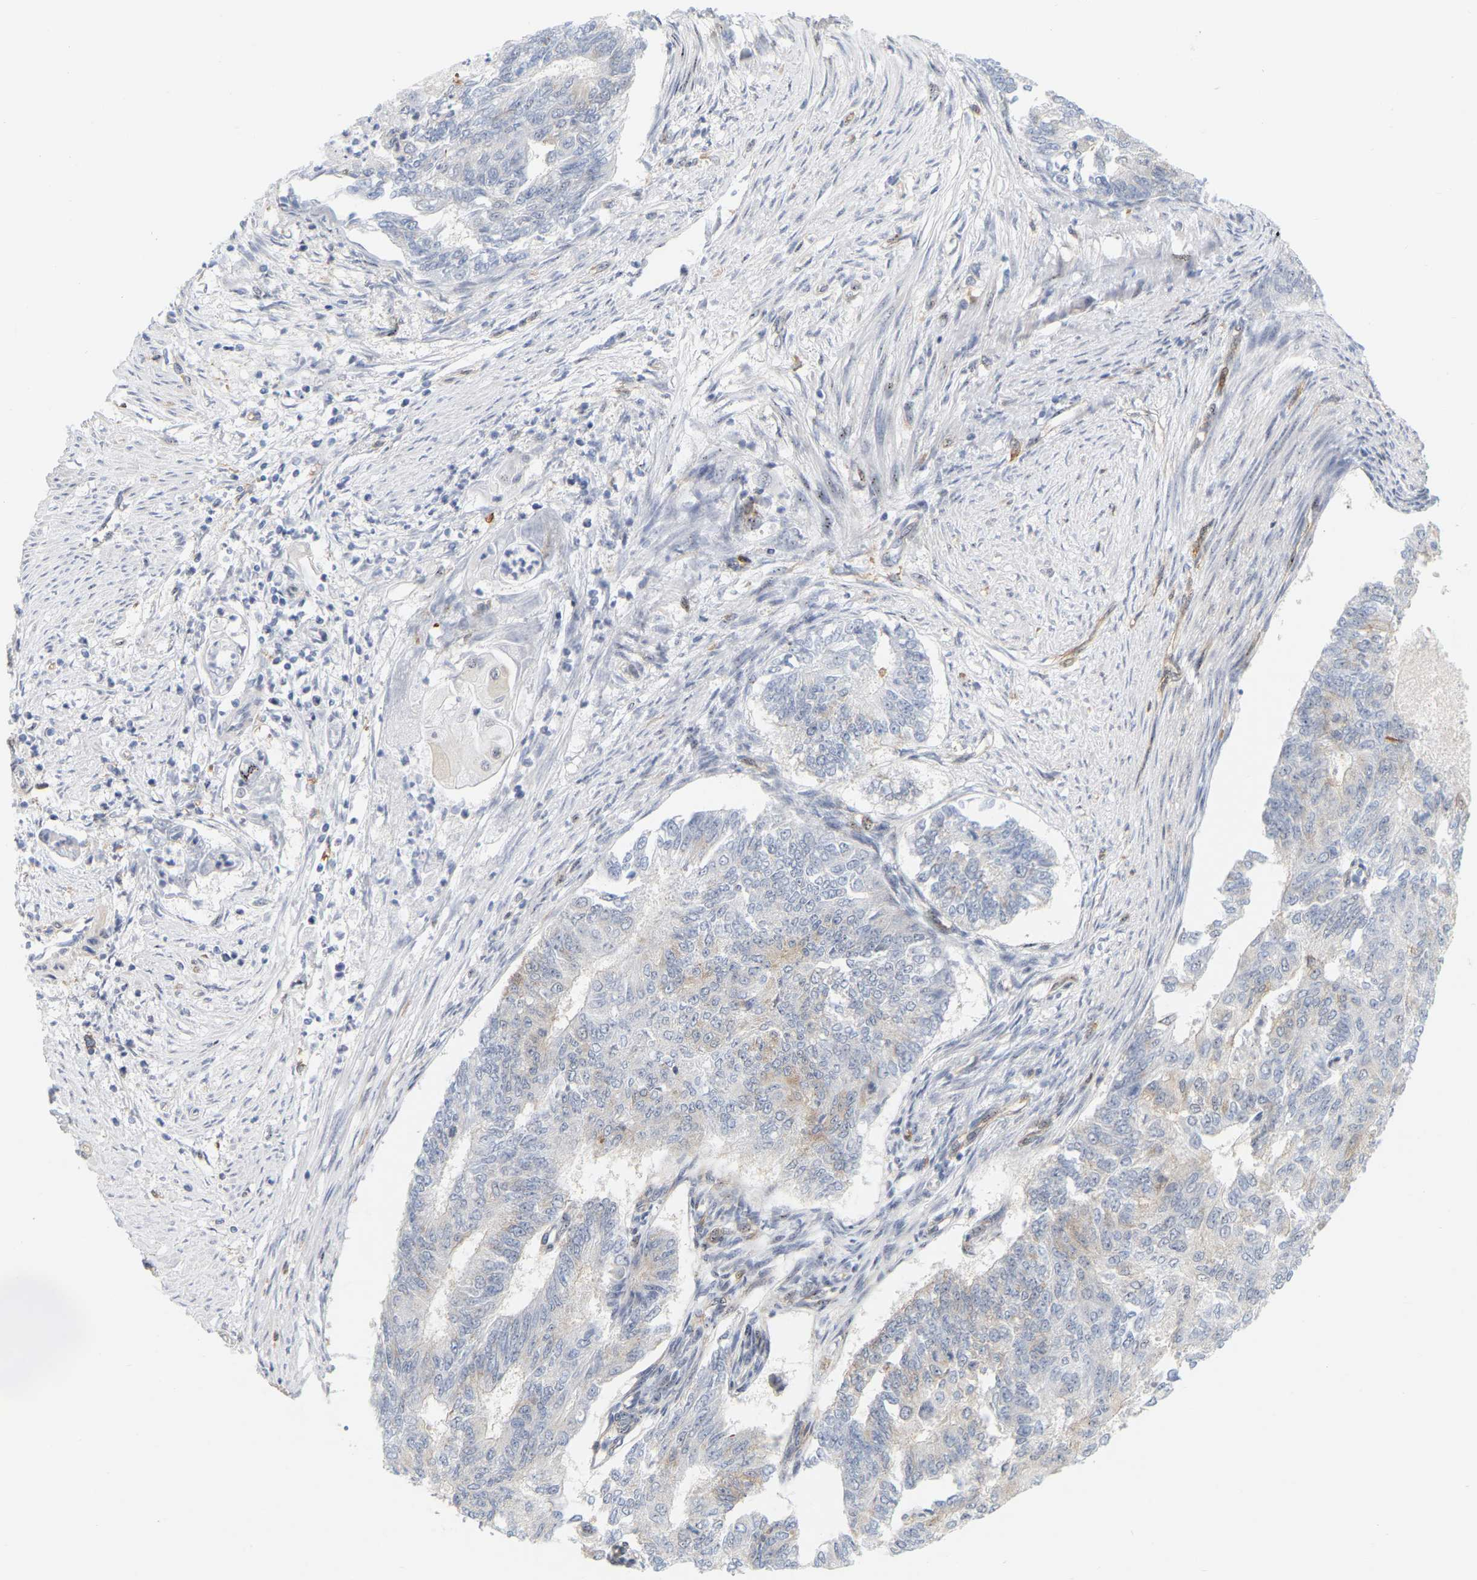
{"staining": {"intensity": "negative", "quantity": "none", "location": "none"}, "tissue": "endometrial cancer", "cell_type": "Tumor cells", "image_type": "cancer", "snomed": [{"axis": "morphology", "description": "Adenocarcinoma, NOS"}, {"axis": "topography", "description": "Endometrium"}], "caption": "Tumor cells are negative for protein expression in human endometrial cancer.", "gene": "RAPH1", "patient": {"sex": "female", "age": 32}}